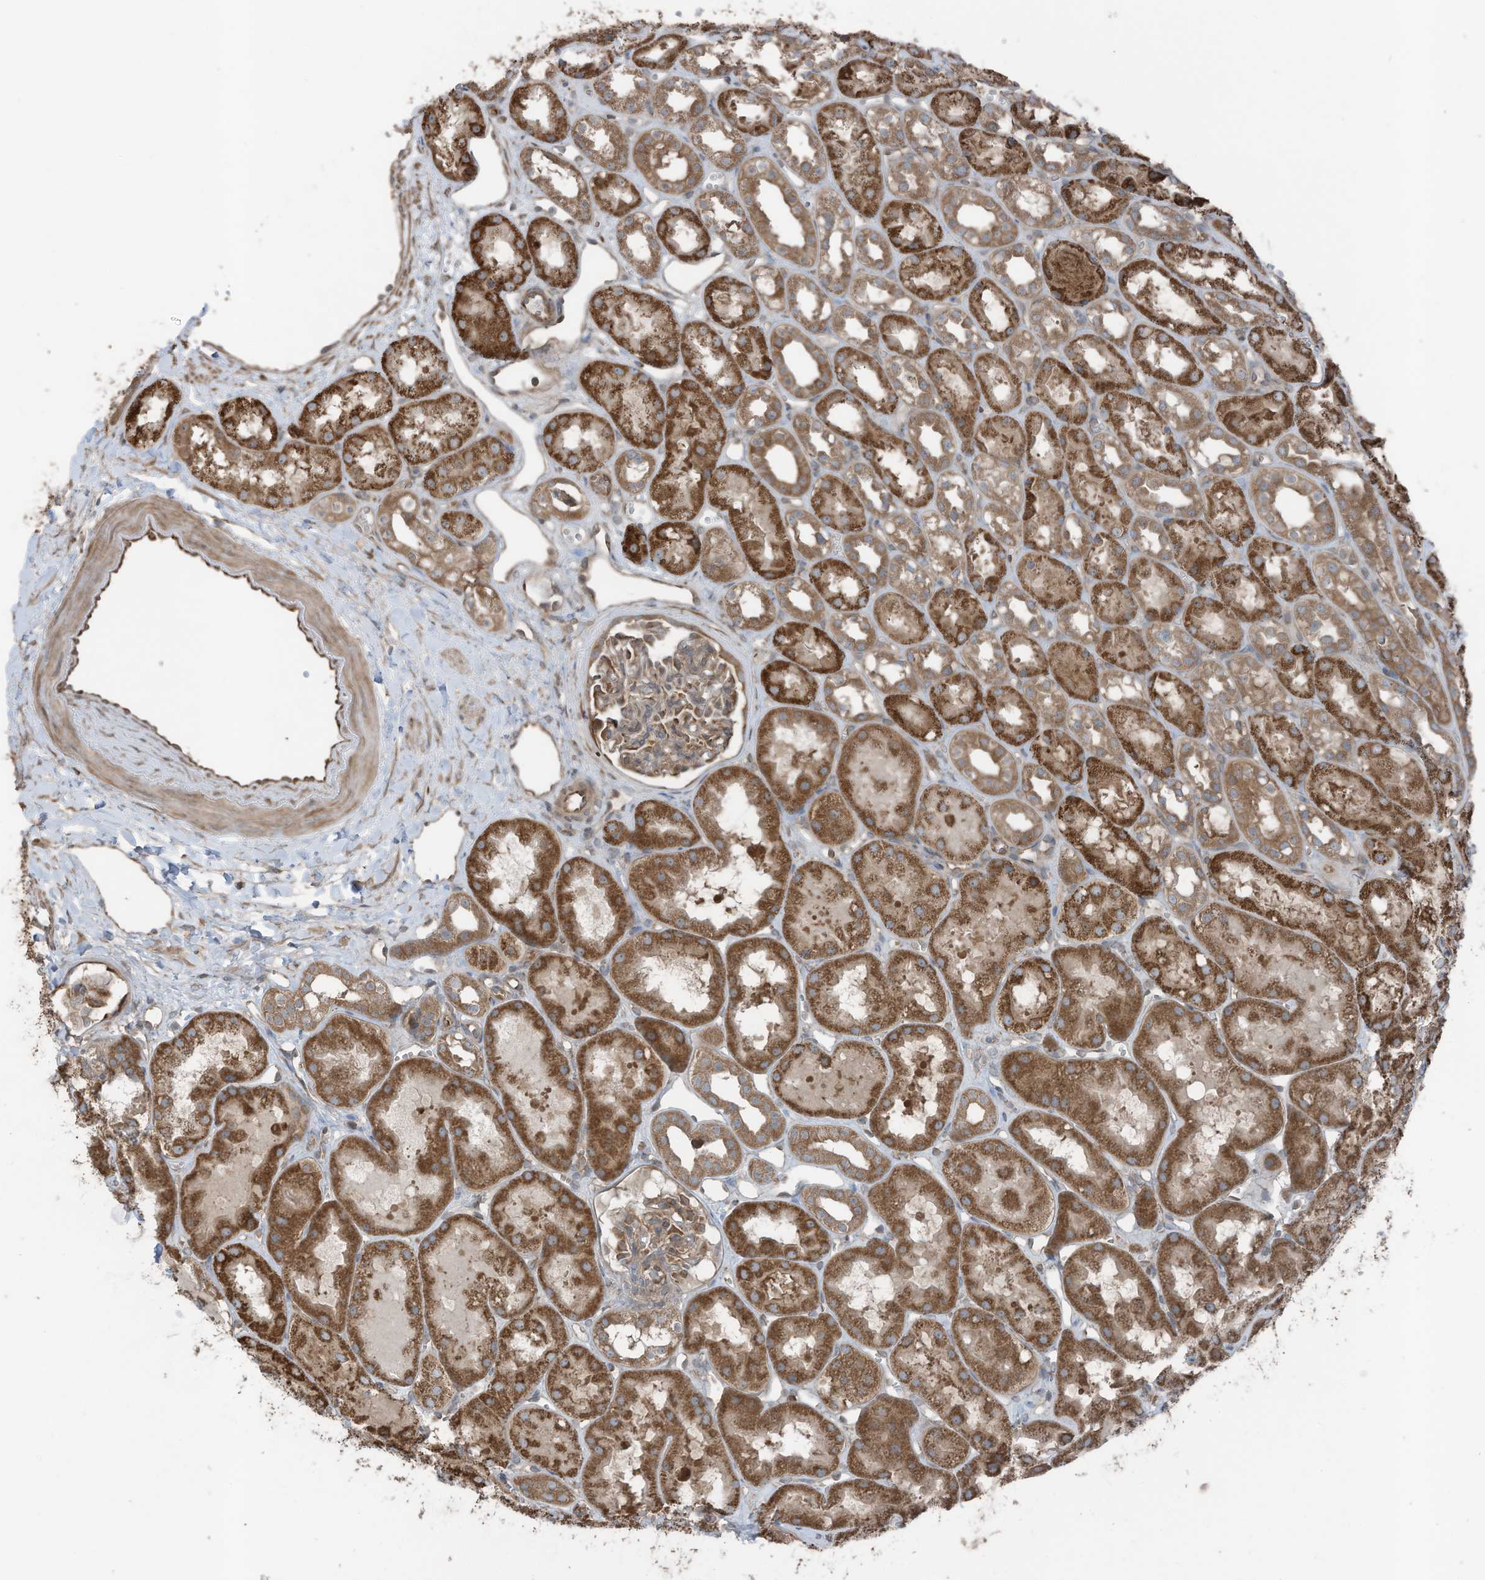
{"staining": {"intensity": "weak", "quantity": "25%-75%", "location": "cytoplasmic/membranous"}, "tissue": "kidney", "cell_type": "Cells in glomeruli", "image_type": "normal", "snomed": [{"axis": "morphology", "description": "Normal tissue, NOS"}, {"axis": "topography", "description": "Kidney"}], "caption": "An image showing weak cytoplasmic/membranous positivity in approximately 25%-75% of cells in glomeruli in benign kidney, as visualized by brown immunohistochemical staining.", "gene": "TXNDC9", "patient": {"sex": "male", "age": 16}}